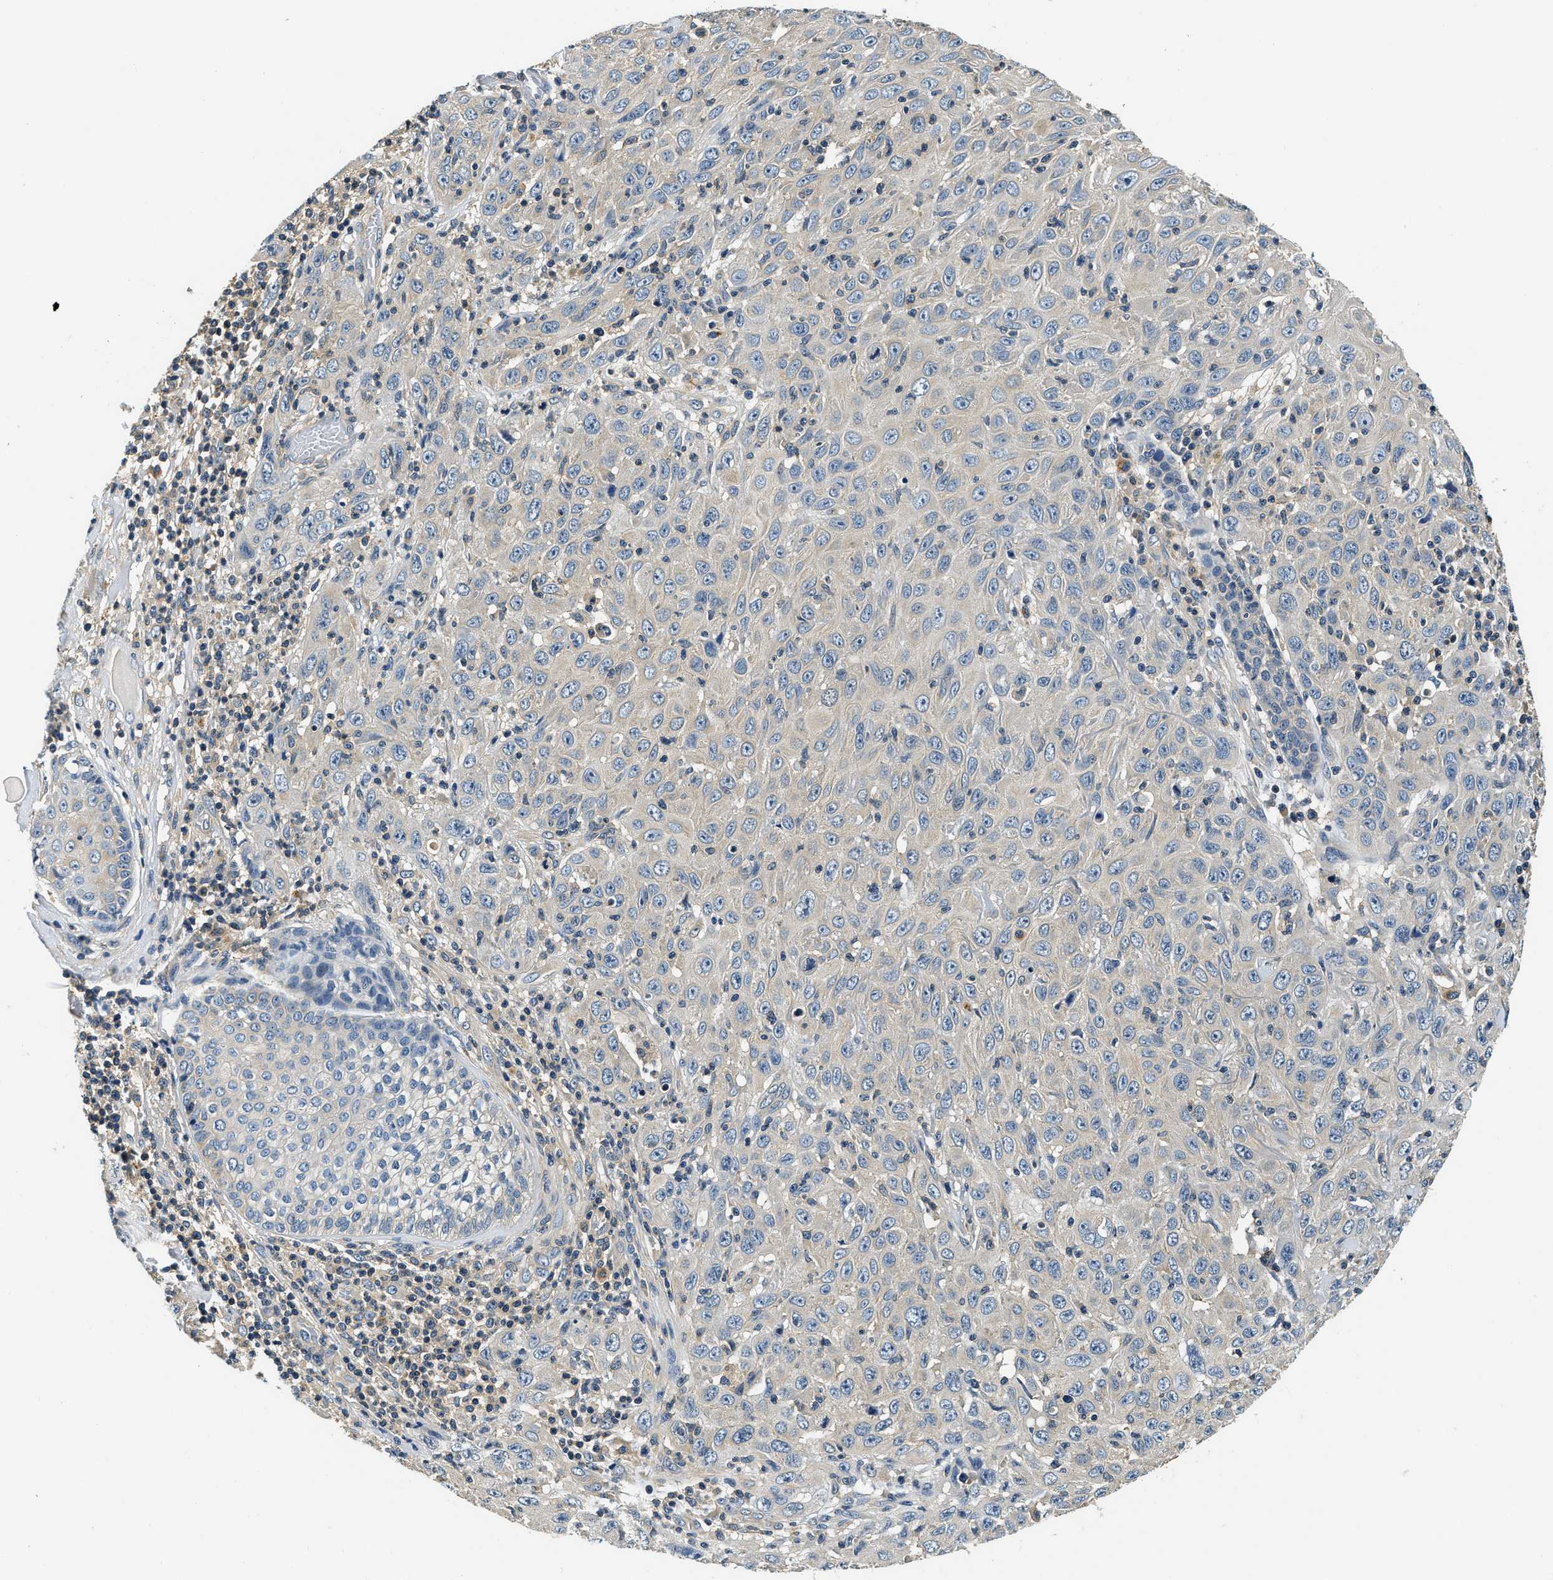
{"staining": {"intensity": "negative", "quantity": "none", "location": "none"}, "tissue": "skin cancer", "cell_type": "Tumor cells", "image_type": "cancer", "snomed": [{"axis": "morphology", "description": "Squamous cell carcinoma, NOS"}, {"axis": "topography", "description": "Skin"}], "caption": "DAB (3,3'-diaminobenzidine) immunohistochemical staining of human skin squamous cell carcinoma demonstrates no significant staining in tumor cells.", "gene": "RESF1", "patient": {"sex": "female", "age": 88}}